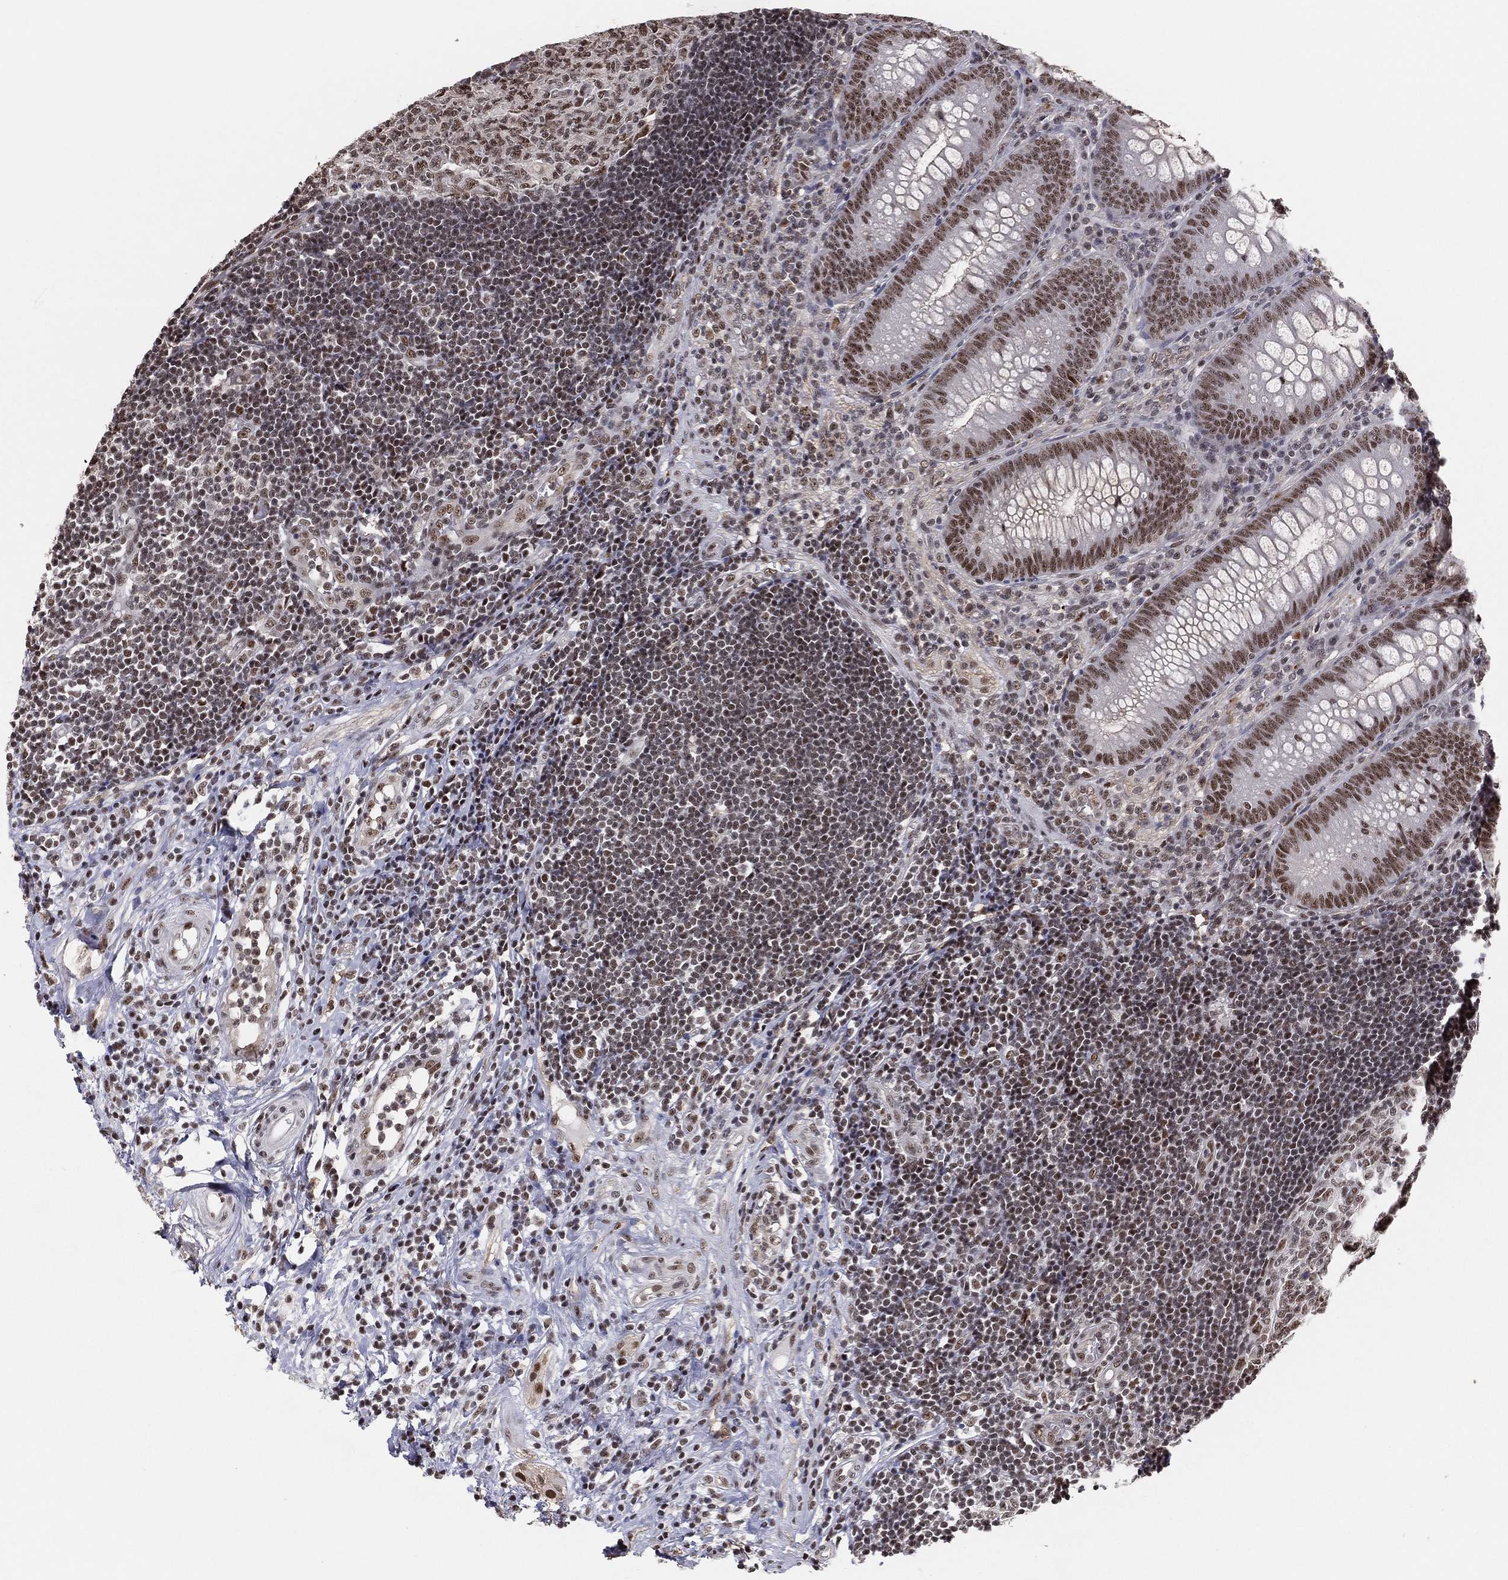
{"staining": {"intensity": "moderate", "quantity": ">75%", "location": "nuclear"}, "tissue": "appendix", "cell_type": "Glandular cells", "image_type": "normal", "snomed": [{"axis": "morphology", "description": "Normal tissue, NOS"}, {"axis": "morphology", "description": "Inflammation, NOS"}, {"axis": "topography", "description": "Appendix"}], "caption": "Moderate nuclear expression is appreciated in about >75% of glandular cells in benign appendix. The protein of interest is stained brown, and the nuclei are stained in blue (DAB (3,3'-diaminobenzidine) IHC with brightfield microscopy, high magnification).", "gene": "GPALPP1", "patient": {"sex": "male", "age": 16}}